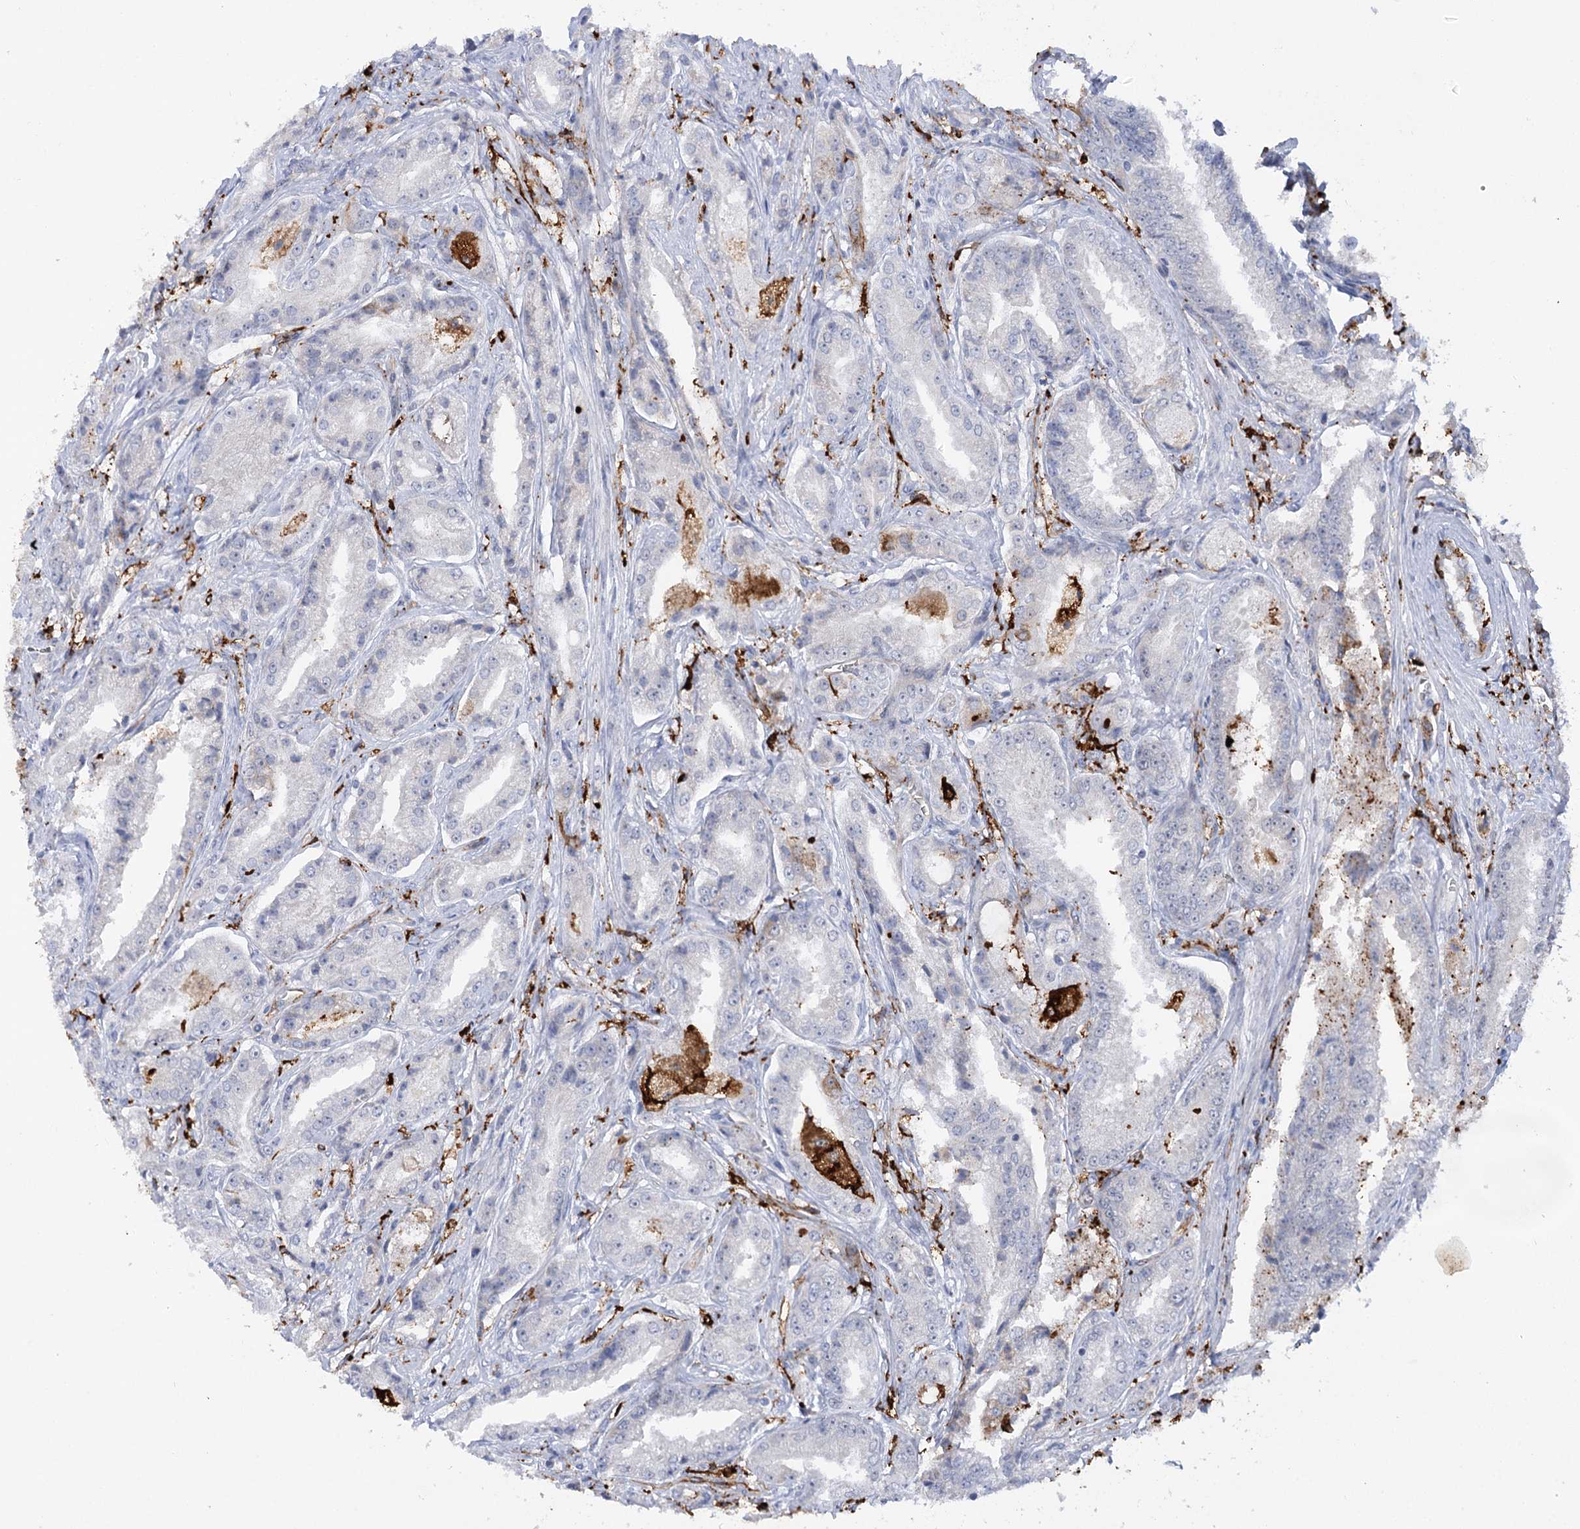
{"staining": {"intensity": "negative", "quantity": "none", "location": "none"}, "tissue": "prostate cancer", "cell_type": "Tumor cells", "image_type": "cancer", "snomed": [{"axis": "morphology", "description": "Adenocarcinoma, High grade"}, {"axis": "topography", "description": "Prostate"}], "caption": "Immunohistochemistry histopathology image of human adenocarcinoma (high-grade) (prostate) stained for a protein (brown), which demonstrates no staining in tumor cells.", "gene": "PIWIL4", "patient": {"sex": "male", "age": 72}}